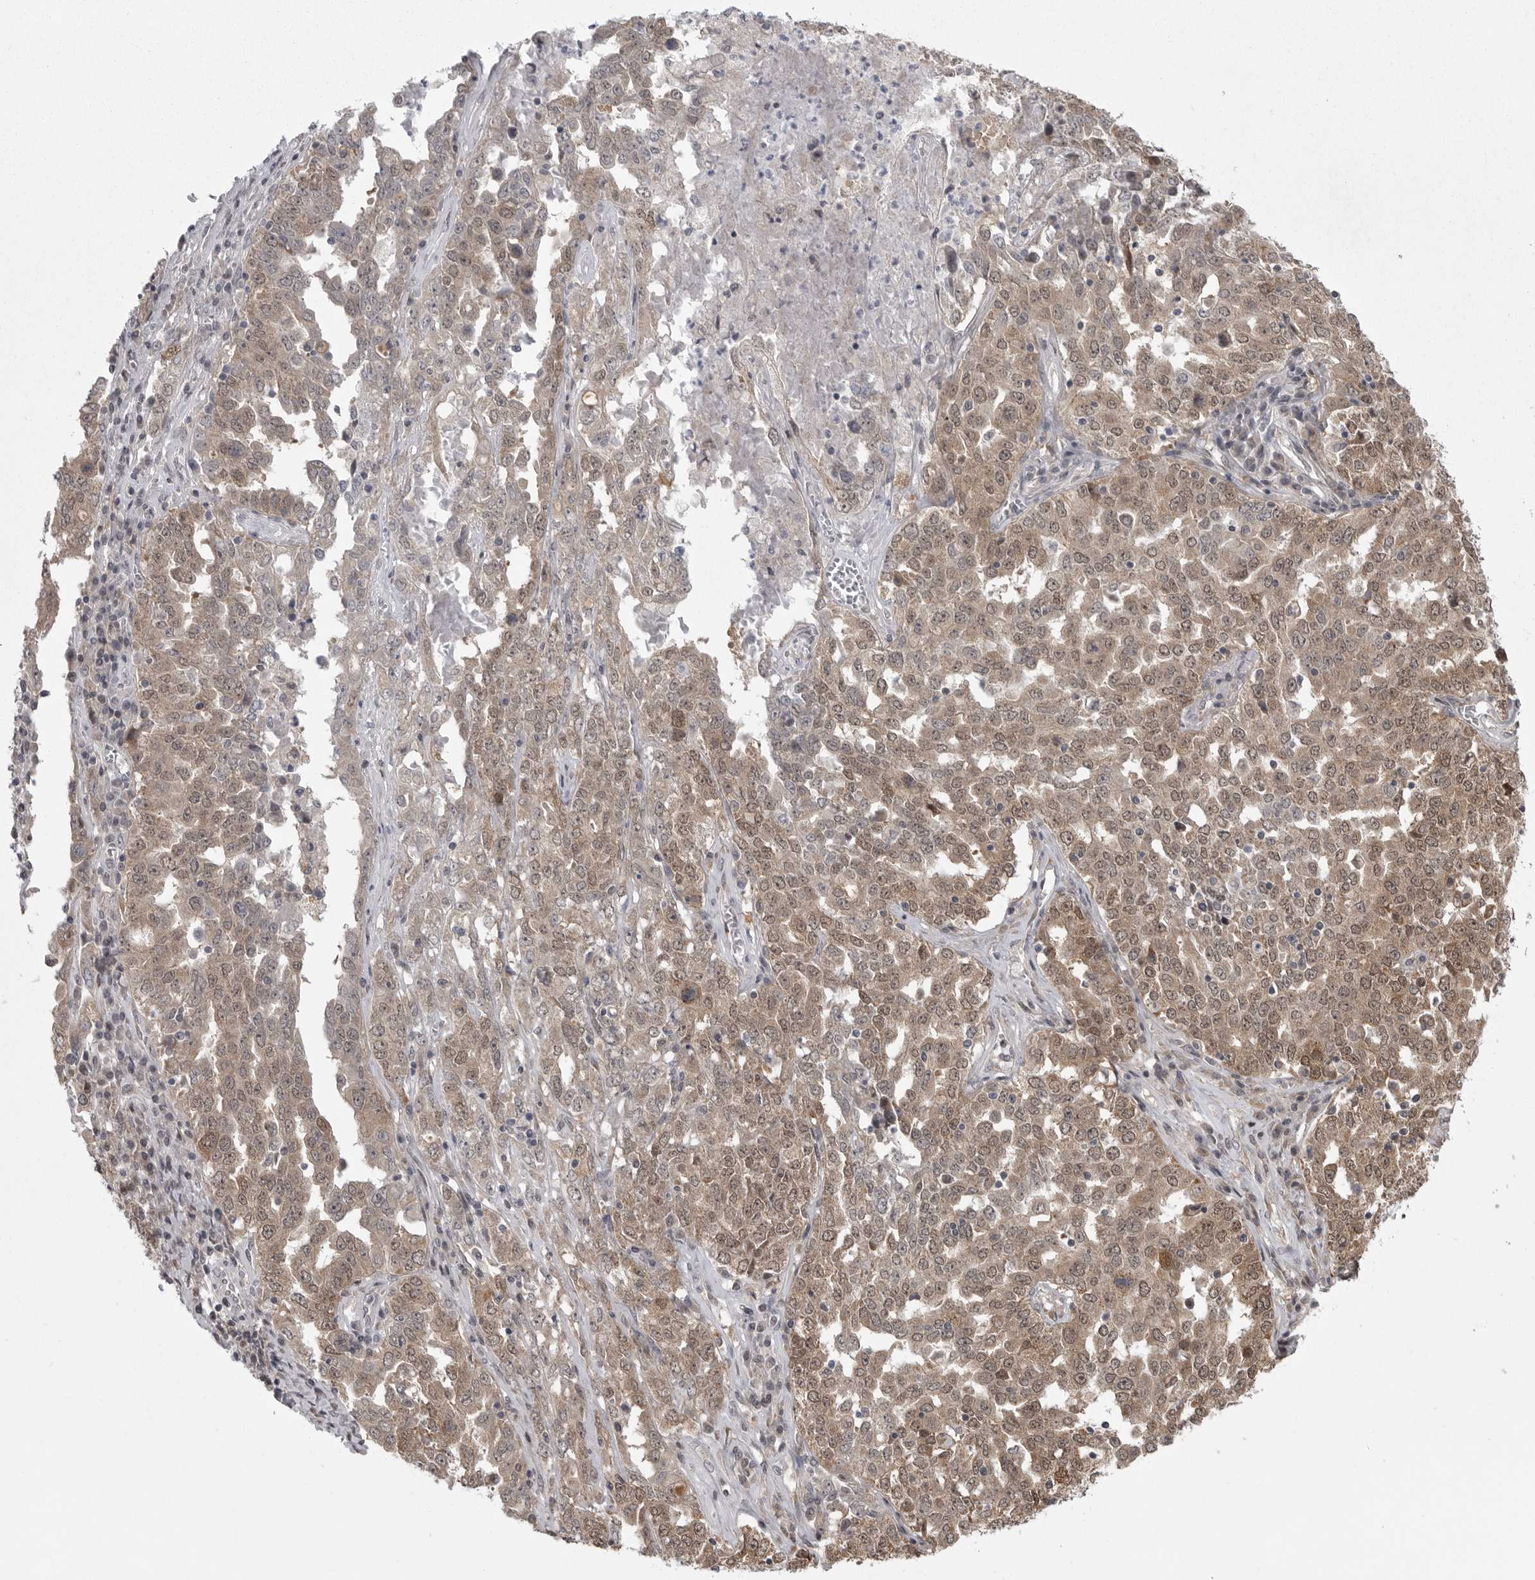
{"staining": {"intensity": "weak", "quantity": ">75%", "location": "cytoplasmic/membranous,nuclear"}, "tissue": "ovarian cancer", "cell_type": "Tumor cells", "image_type": "cancer", "snomed": [{"axis": "morphology", "description": "Carcinoma, endometroid"}, {"axis": "topography", "description": "Ovary"}], "caption": "About >75% of tumor cells in human ovarian cancer (endometroid carcinoma) show weak cytoplasmic/membranous and nuclear protein staining as visualized by brown immunohistochemical staining.", "gene": "PPP1R9A", "patient": {"sex": "female", "age": 62}}